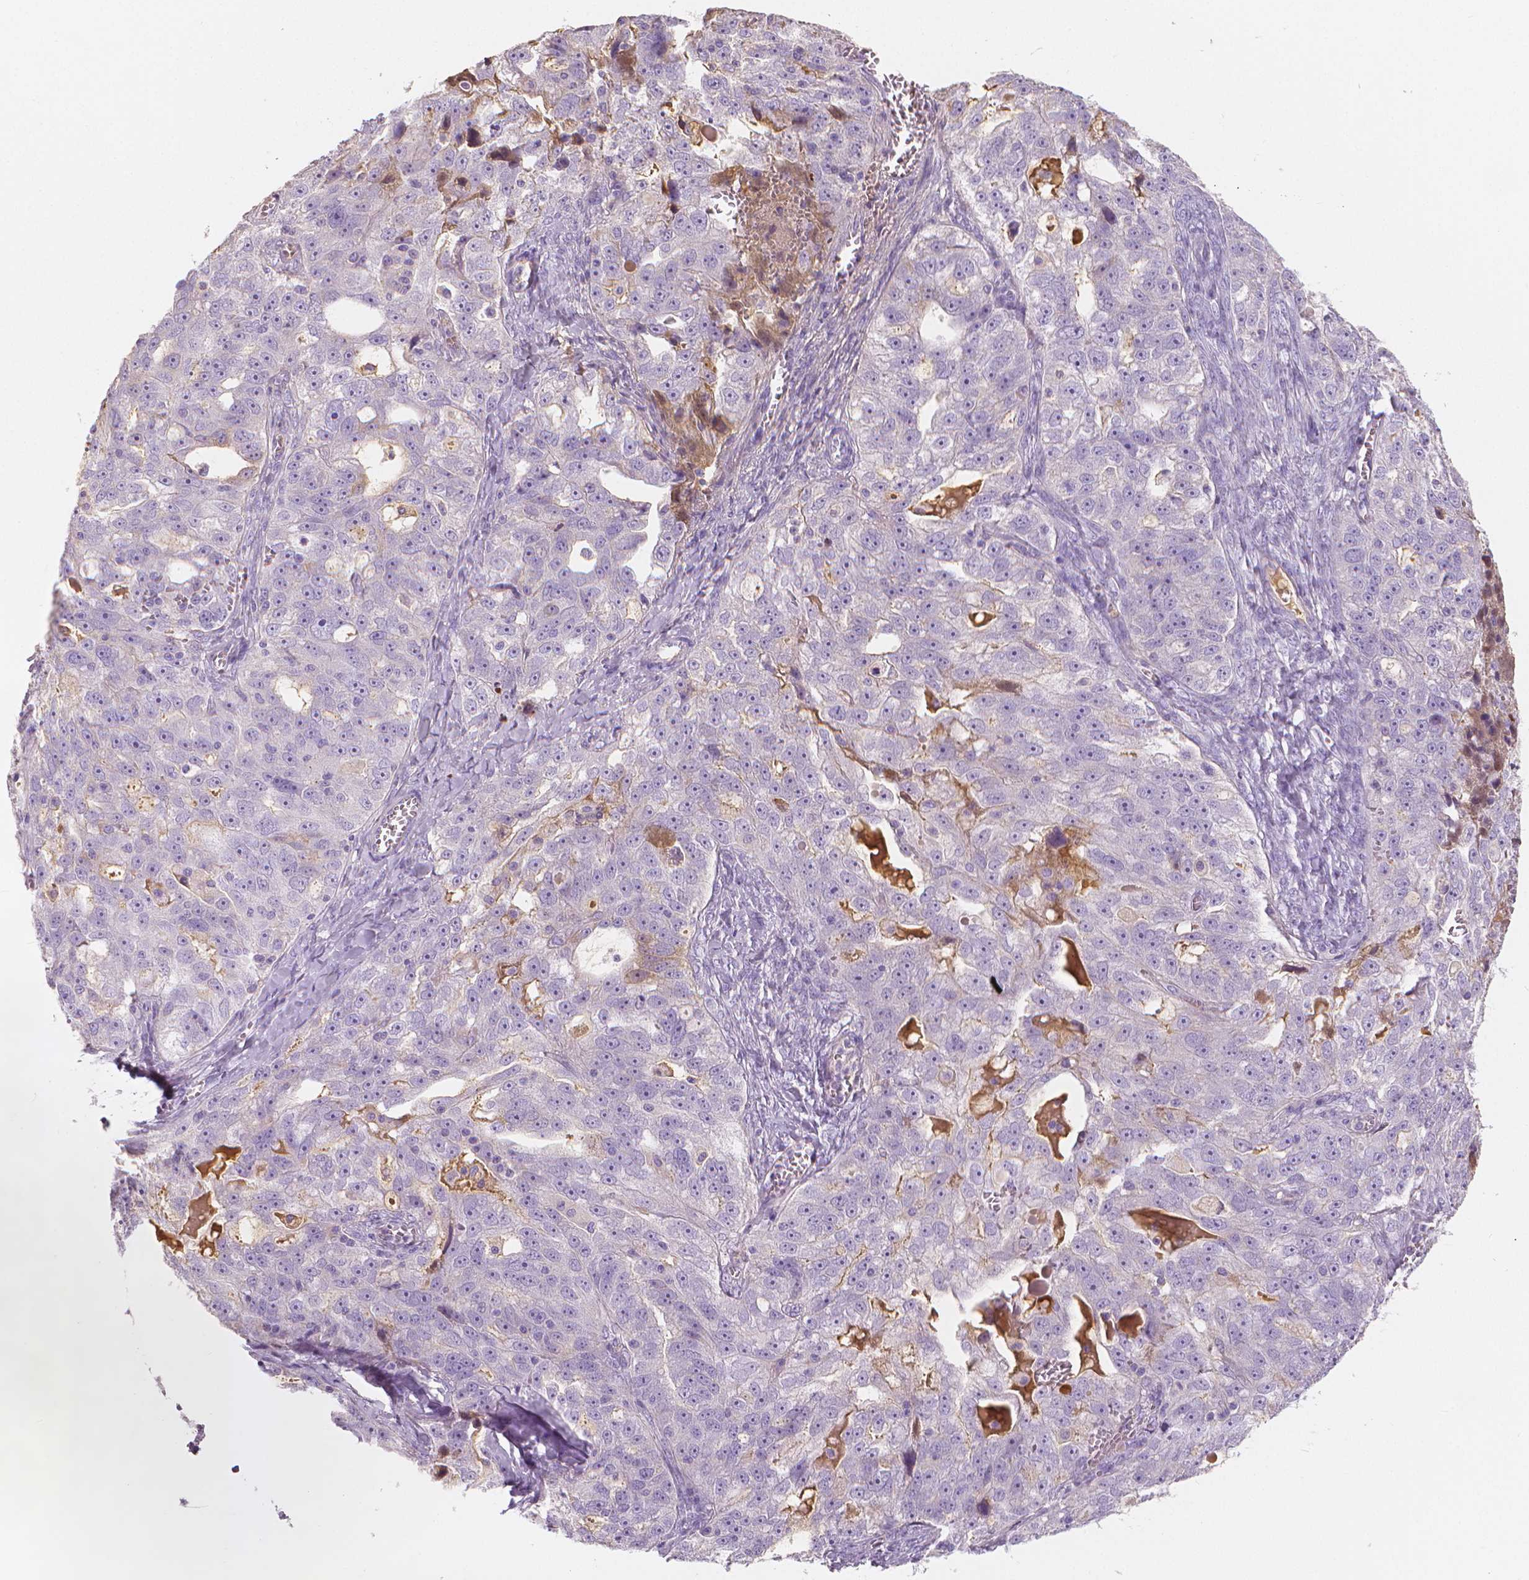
{"staining": {"intensity": "negative", "quantity": "none", "location": "none"}, "tissue": "ovarian cancer", "cell_type": "Tumor cells", "image_type": "cancer", "snomed": [{"axis": "morphology", "description": "Cystadenocarcinoma, serous, NOS"}, {"axis": "topography", "description": "Ovary"}], "caption": "Photomicrograph shows no protein expression in tumor cells of ovarian cancer tissue. The staining is performed using DAB brown chromogen with nuclei counter-stained in using hematoxylin.", "gene": "APOA4", "patient": {"sex": "female", "age": 51}}